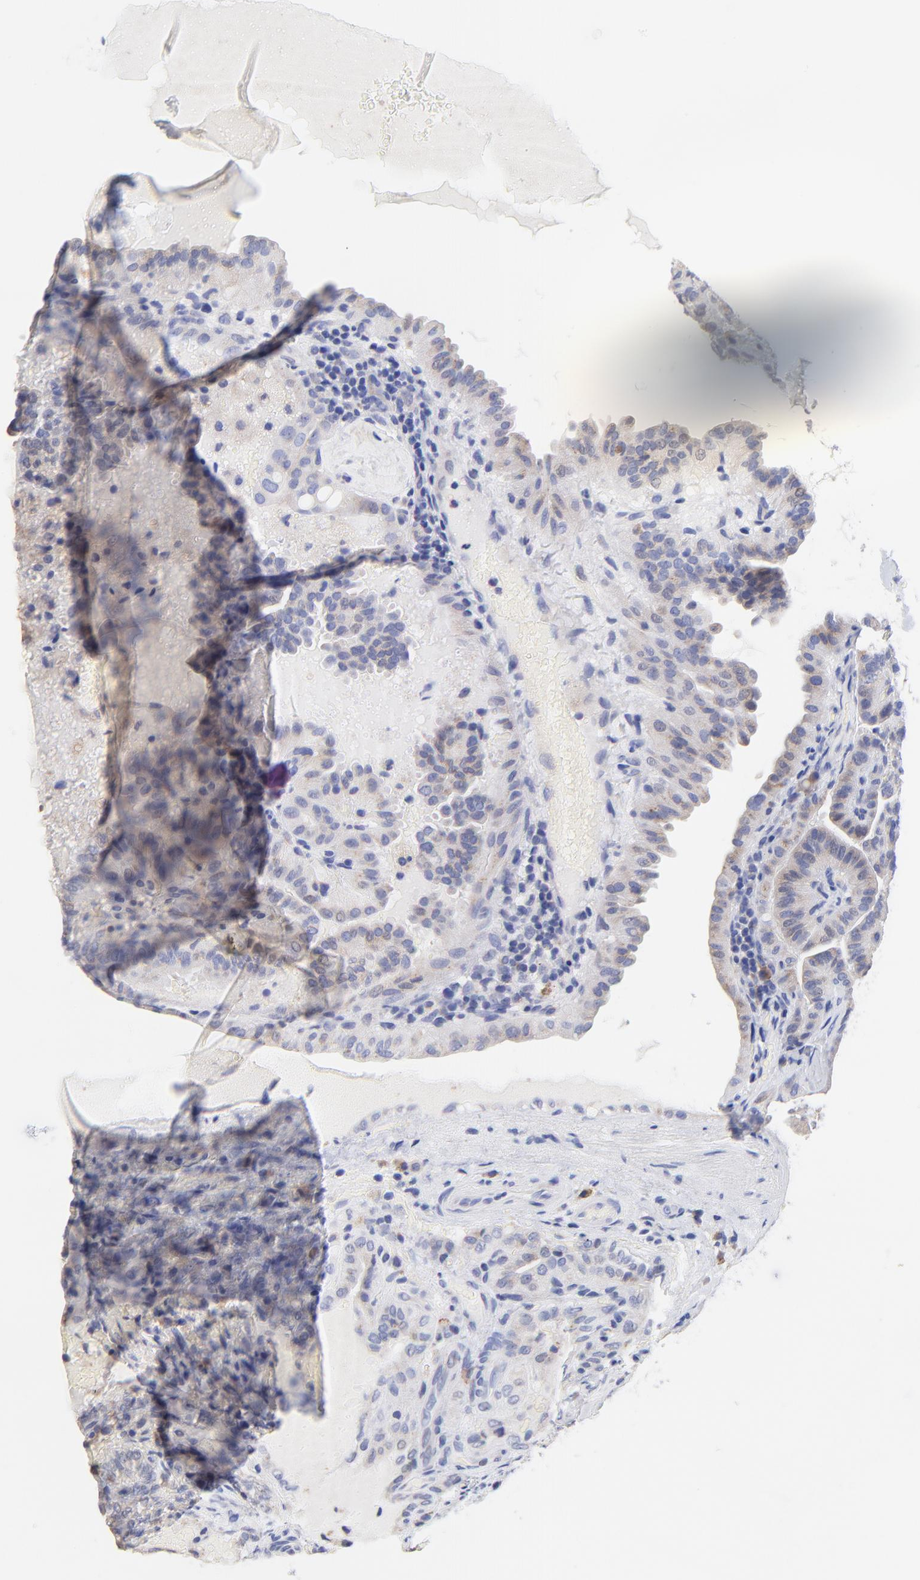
{"staining": {"intensity": "weak", "quantity": "25%-75%", "location": "cytoplasmic/membranous,nuclear"}, "tissue": "thyroid cancer", "cell_type": "Tumor cells", "image_type": "cancer", "snomed": [{"axis": "morphology", "description": "Papillary adenocarcinoma, NOS"}, {"axis": "topography", "description": "Thyroid gland"}], "caption": "Thyroid cancer stained for a protein (brown) displays weak cytoplasmic/membranous and nuclear positive positivity in approximately 25%-75% of tumor cells.", "gene": "LAX1", "patient": {"sex": "male", "age": 77}}